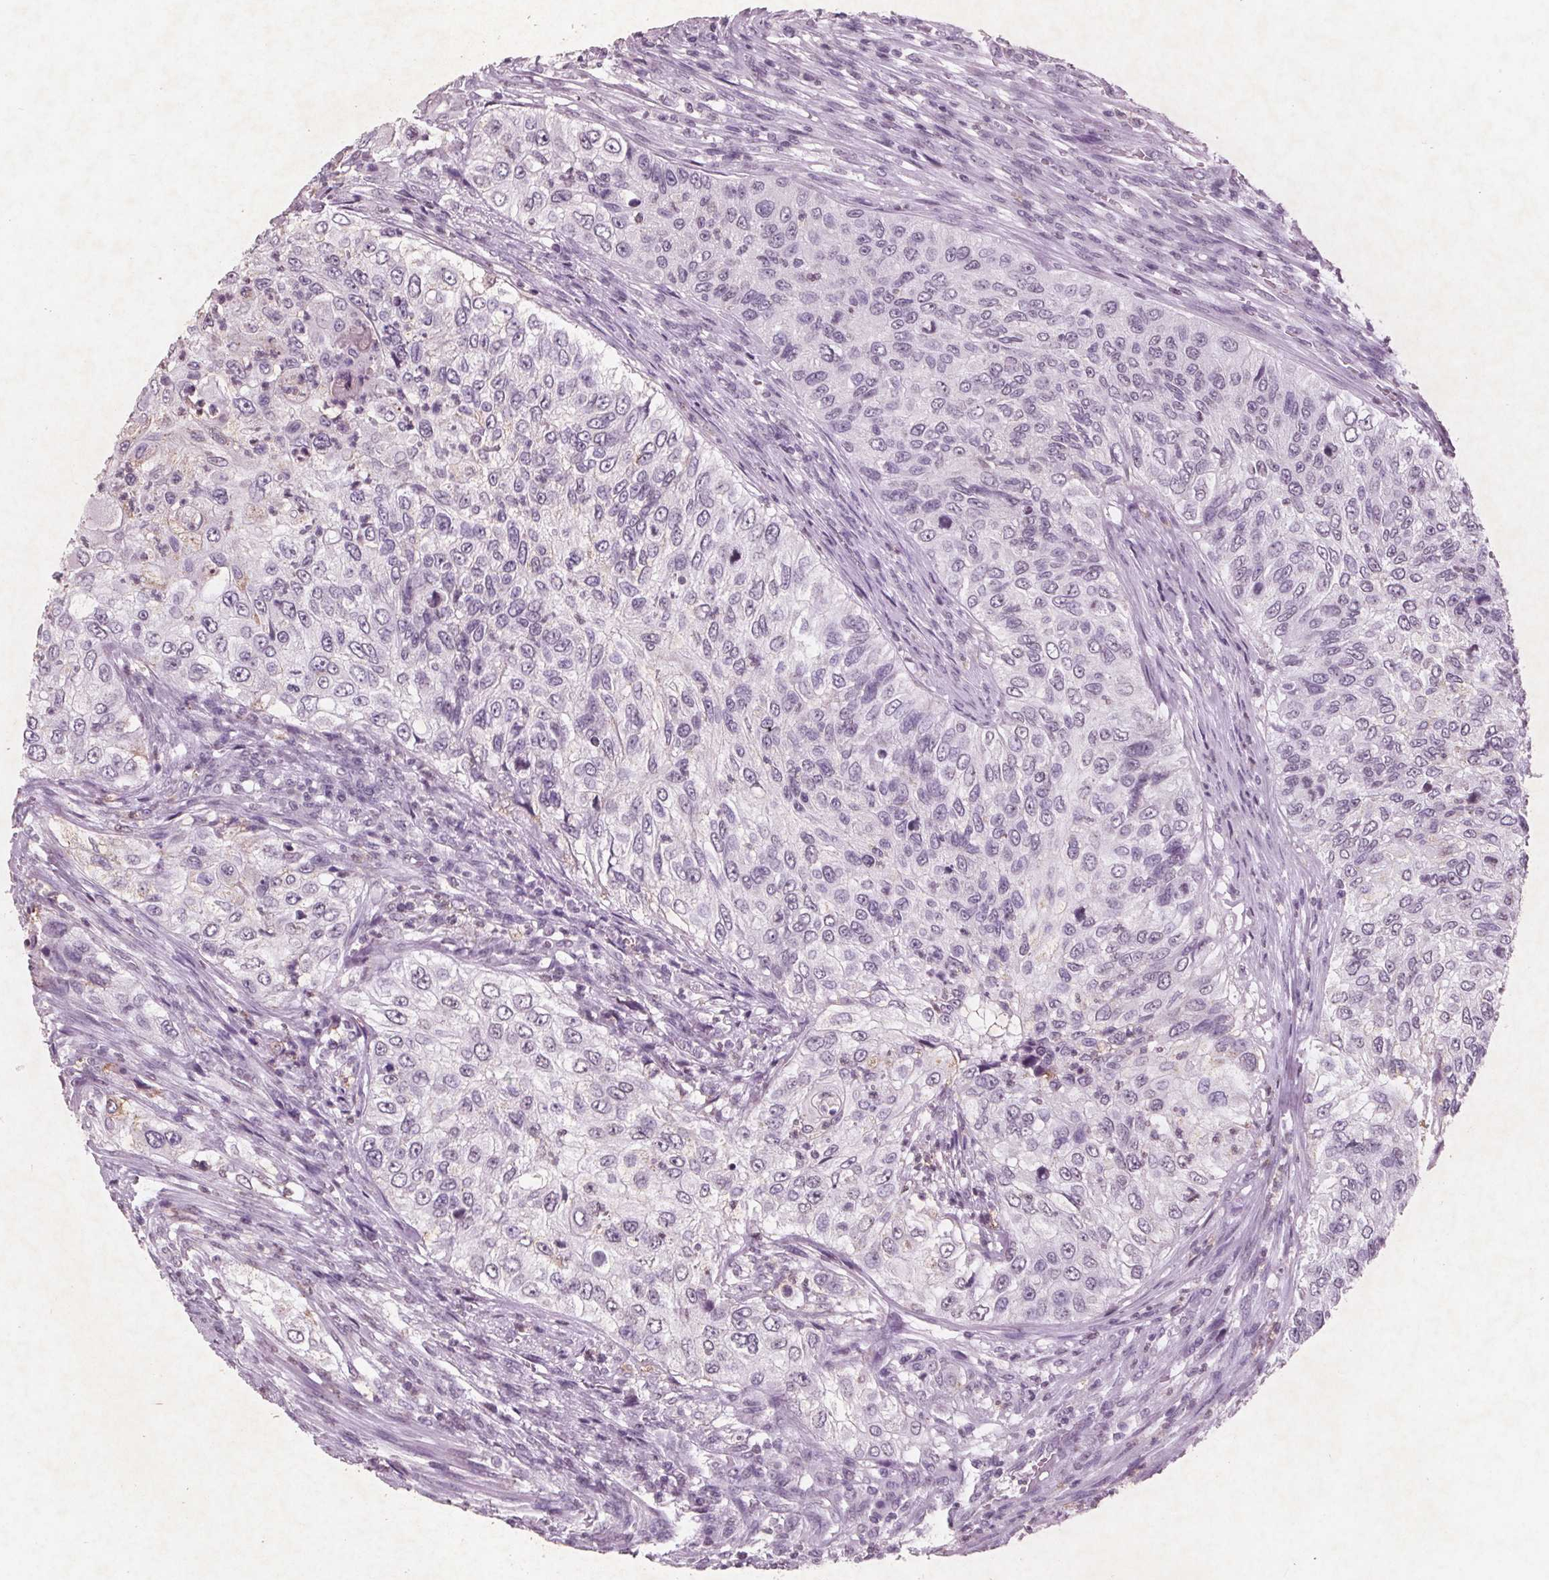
{"staining": {"intensity": "negative", "quantity": "none", "location": "none"}, "tissue": "urothelial cancer", "cell_type": "Tumor cells", "image_type": "cancer", "snomed": [{"axis": "morphology", "description": "Urothelial carcinoma, High grade"}, {"axis": "topography", "description": "Urinary bladder"}], "caption": "High magnification brightfield microscopy of urothelial carcinoma (high-grade) stained with DAB (3,3'-diaminobenzidine) (brown) and counterstained with hematoxylin (blue): tumor cells show no significant staining.", "gene": "PTPN14", "patient": {"sex": "female", "age": 60}}